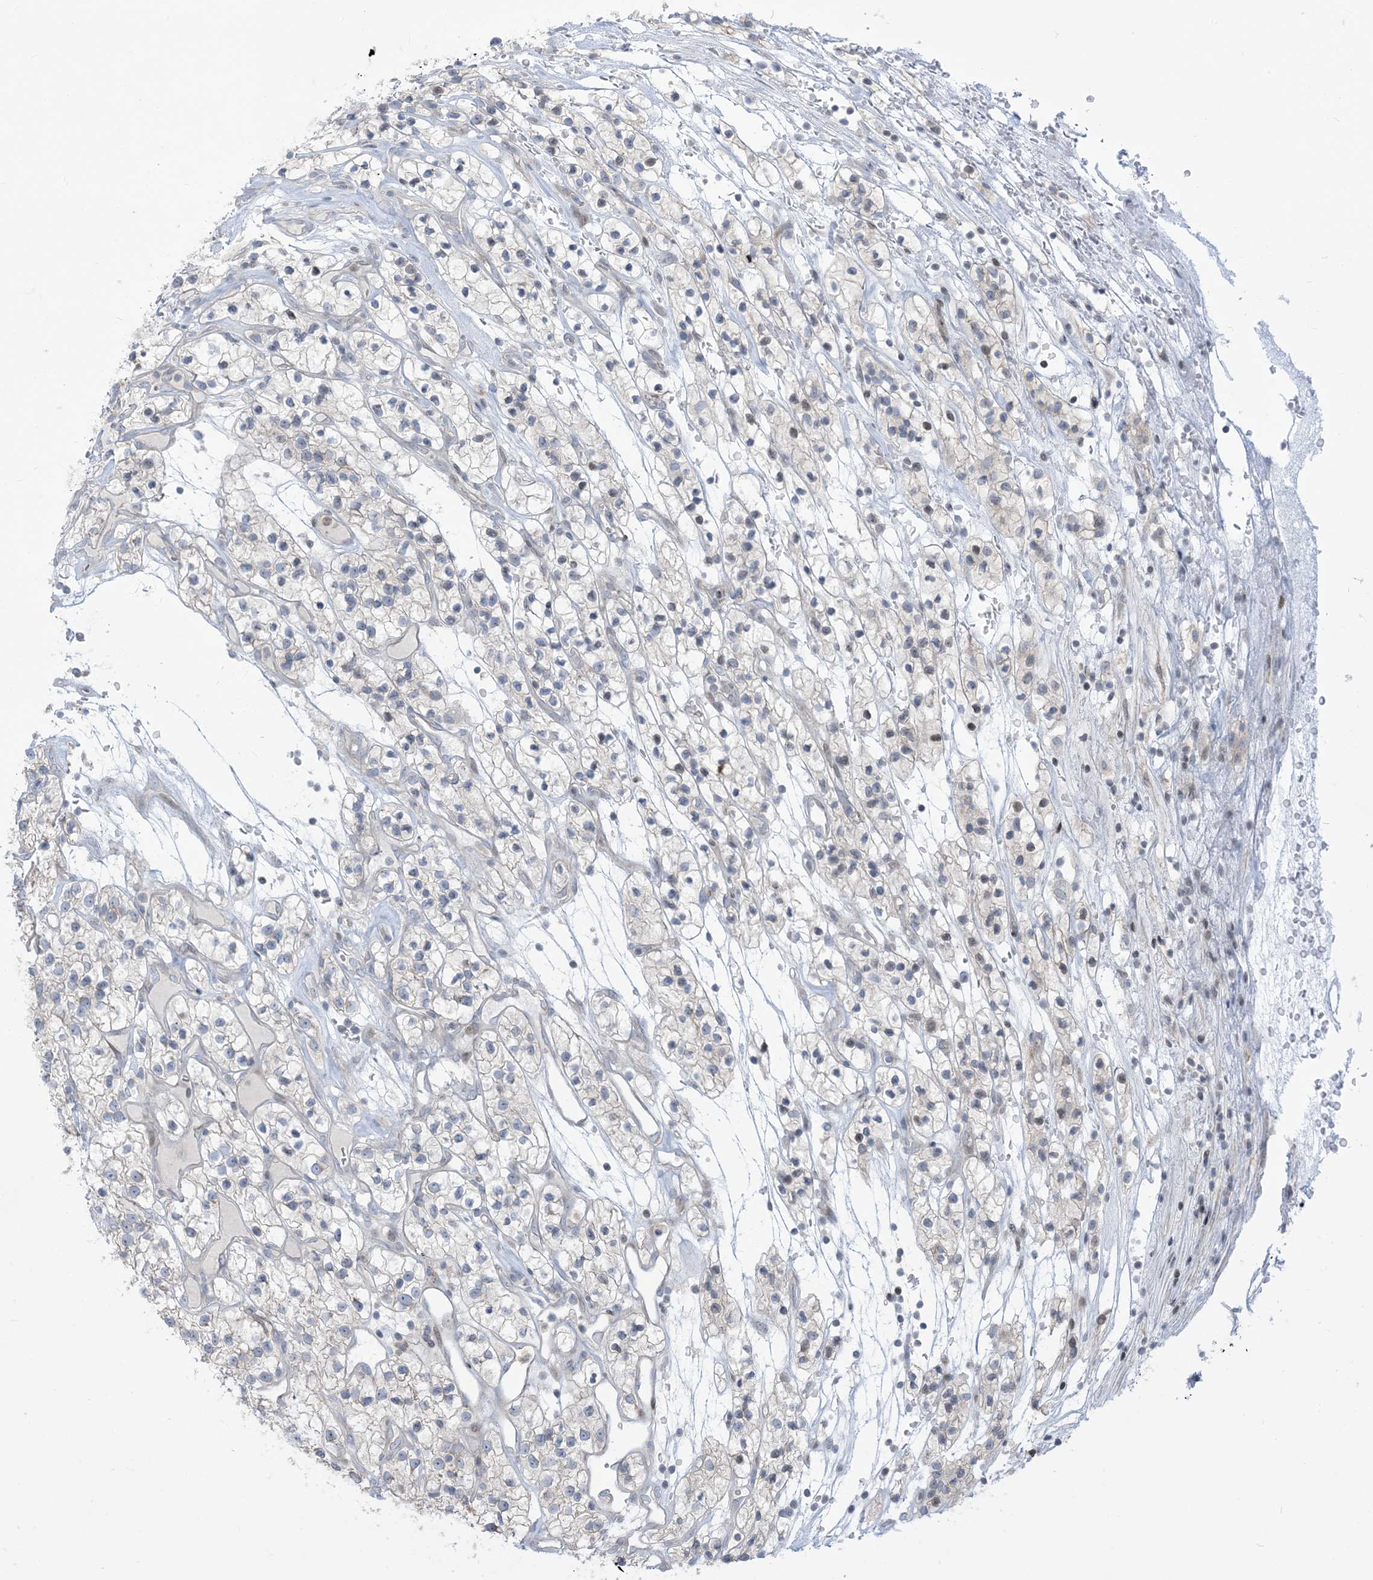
{"staining": {"intensity": "negative", "quantity": "none", "location": "none"}, "tissue": "renal cancer", "cell_type": "Tumor cells", "image_type": "cancer", "snomed": [{"axis": "morphology", "description": "Adenocarcinoma, NOS"}, {"axis": "topography", "description": "Kidney"}], "caption": "High magnification brightfield microscopy of renal adenocarcinoma stained with DAB (3,3'-diaminobenzidine) (brown) and counterstained with hematoxylin (blue): tumor cells show no significant expression.", "gene": "AFTPH", "patient": {"sex": "female", "age": 57}}